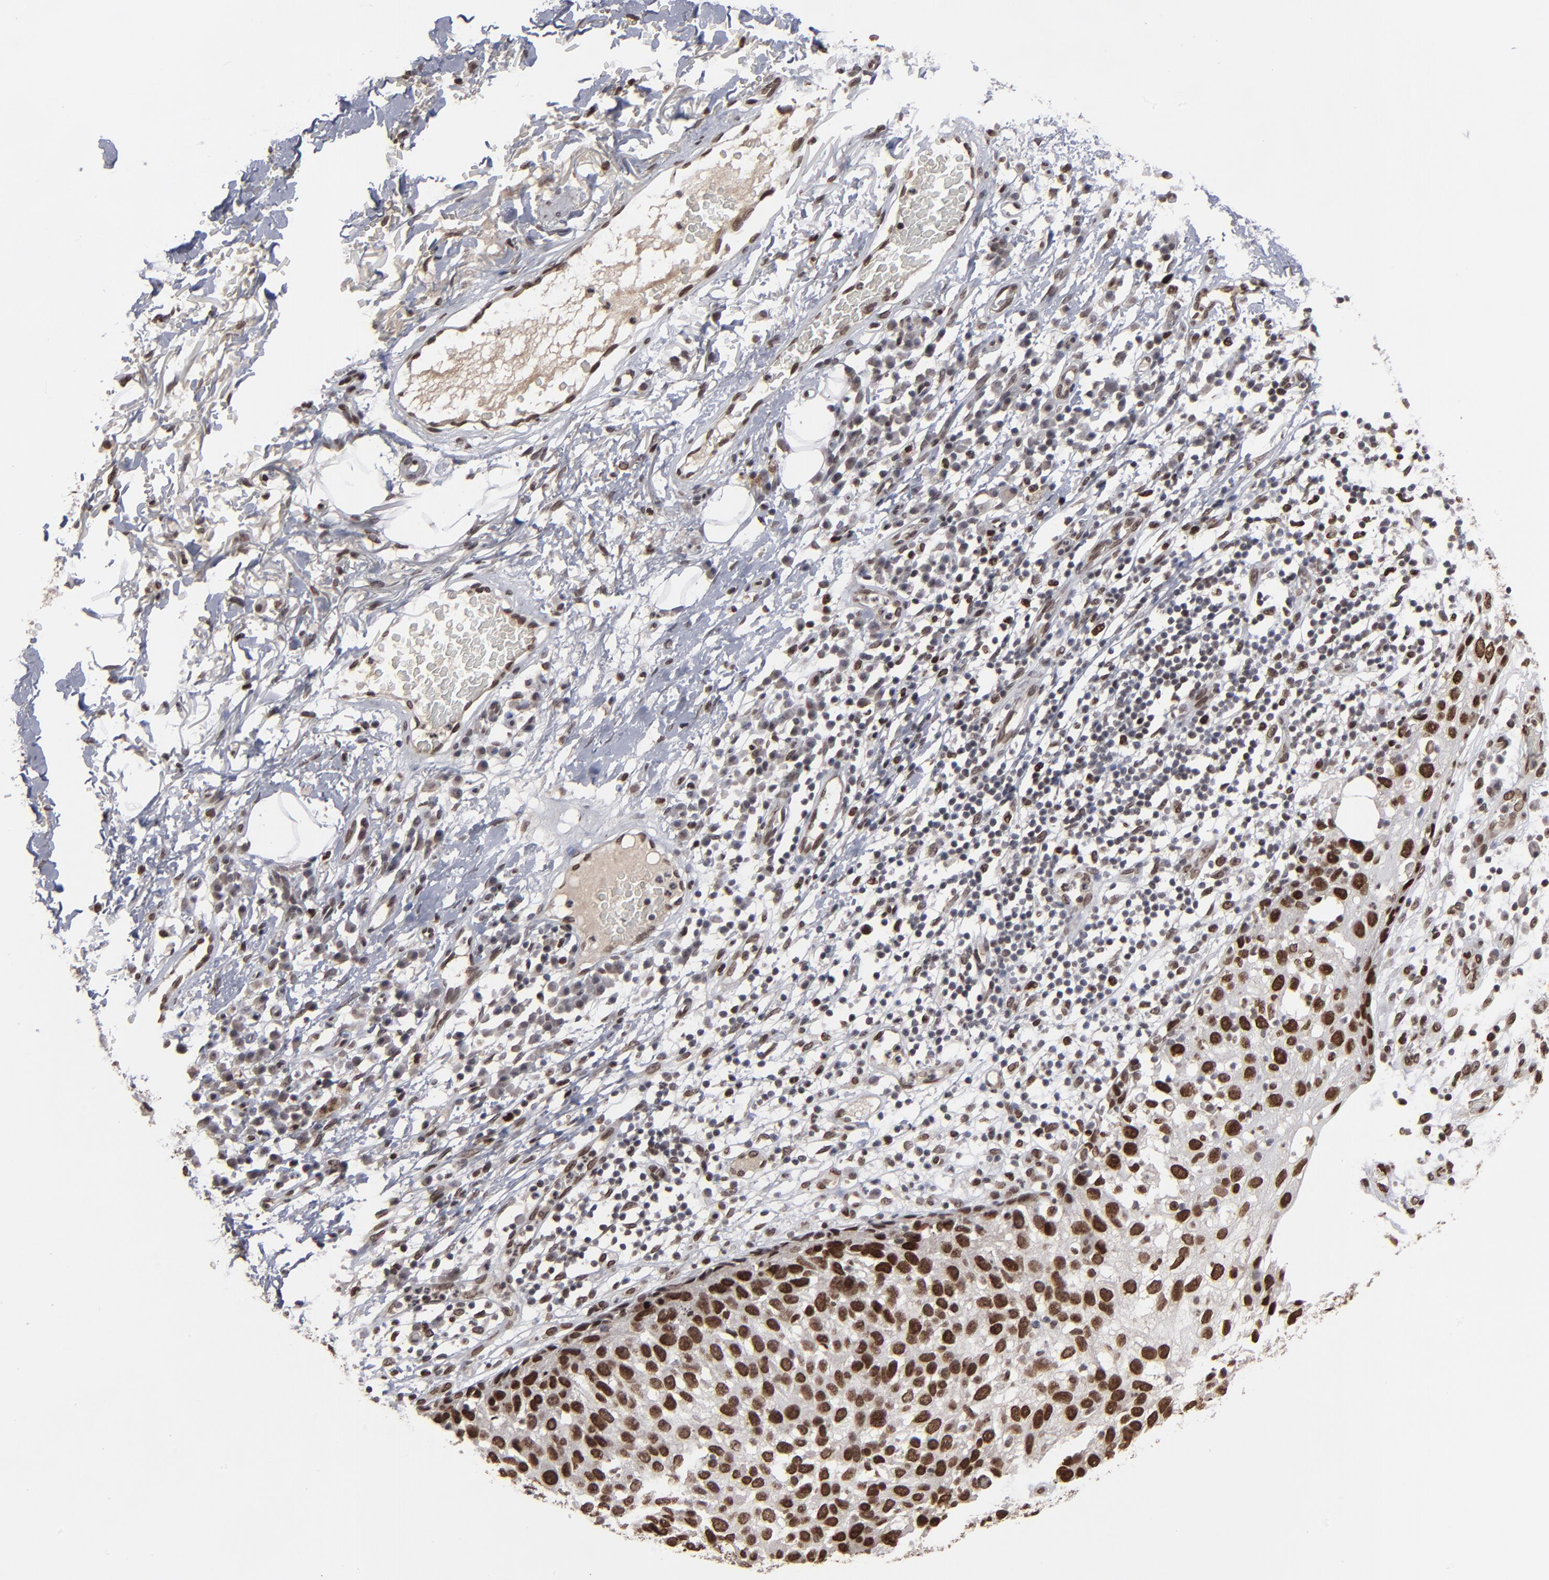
{"staining": {"intensity": "strong", "quantity": ">75%", "location": "nuclear"}, "tissue": "skin cancer", "cell_type": "Tumor cells", "image_type": "cancer", "snomed": [{"axis": "morphology", "description": "Squamous cell carcinoma, NOS"}, {"axis": "topography", "description": "Skin"}], "caption": "Protein analysis of skin cancer tissue displays strong nuclear positivity in approximately >75% of tumor cells.", "gene": "BAZ1A", "patient": {"sex": "male", "age": 87}}